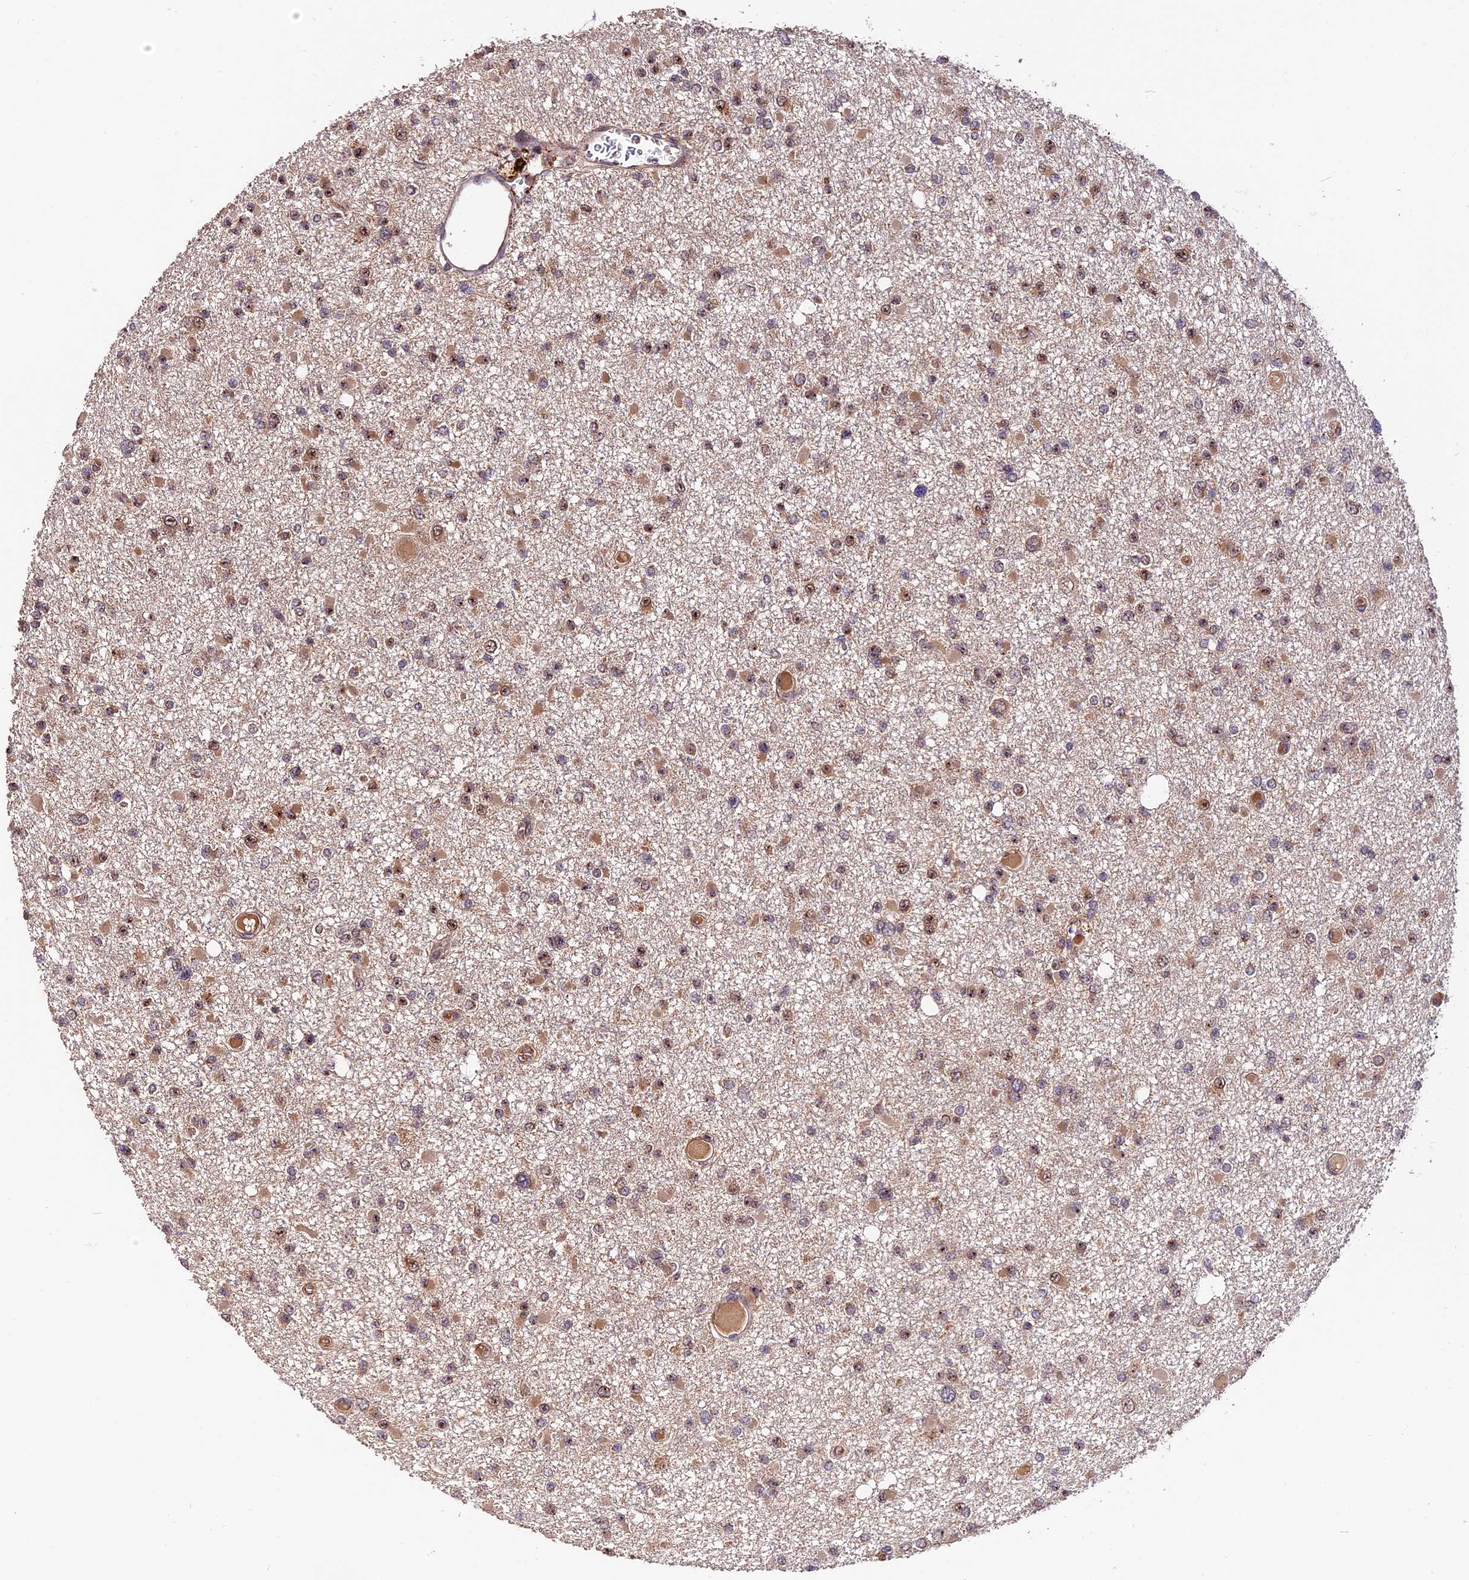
{"staining": {"intensity": "moderate", "quantity": ">75%", "location": "cytoplasmic/membranous,nuclear"}, "tissue": "glioma", "cell_type": "Tumor cells", "image_type": "cancer", "snomed": [{"axis": "morphology", "description": "Glioma, malignant, Low grade"}, {"axis": "topography", "description": "Brain"}], "caption": "The photomicrograph reveals staining of malignant glioma (low-grade), revealing moderate cytoplasmic/membranous and nuclear protein positivity (brown color) within tumor cells. (DAB (3,3'-diaminobenzidine) IHC, brown staining for protein, blue staining for nuclei).", "gene": "TRMT1", "patient": {"sex": "female", "age": 22}}